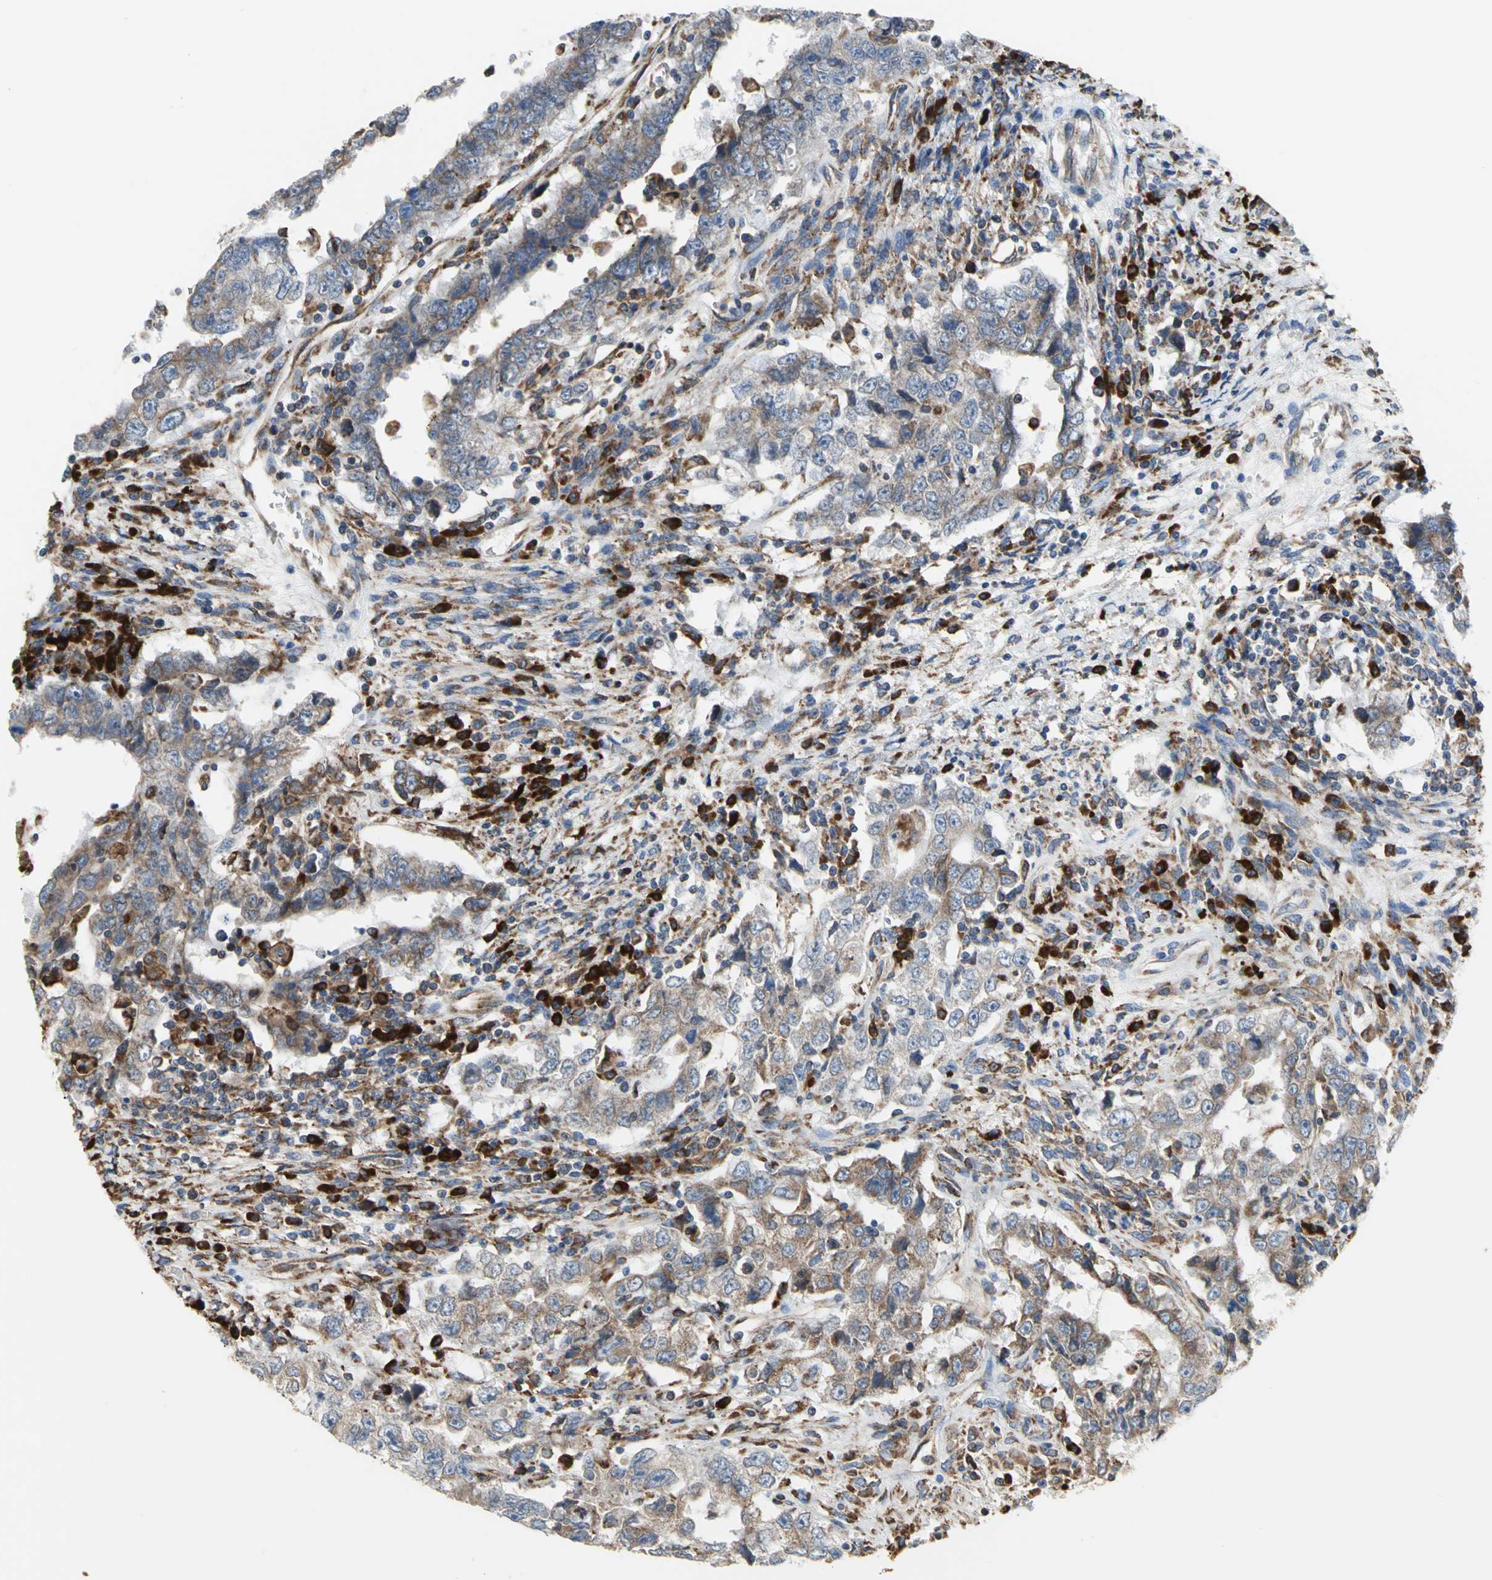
{"staining": {"intensity": "weak", "quantity": ">75%", "location": "cytoplasmic/membranous"}, "tissue": "testis cancer", "cell_type": "Tumor cells", "image_type": "cancer", "snomed": [{"axis": "morphology", "description": "Carcinoma, Embryonal, NOS"}, {"axis": "topography", "description": "Testis"}], "caption": "Testis embryonal carcinoma tissue displays weak cytoplasmic/membranous positivity in approximately >75% of tumor cells", "gene": "SDF2L1", "patient": {"sex": "male", "age": 26}}